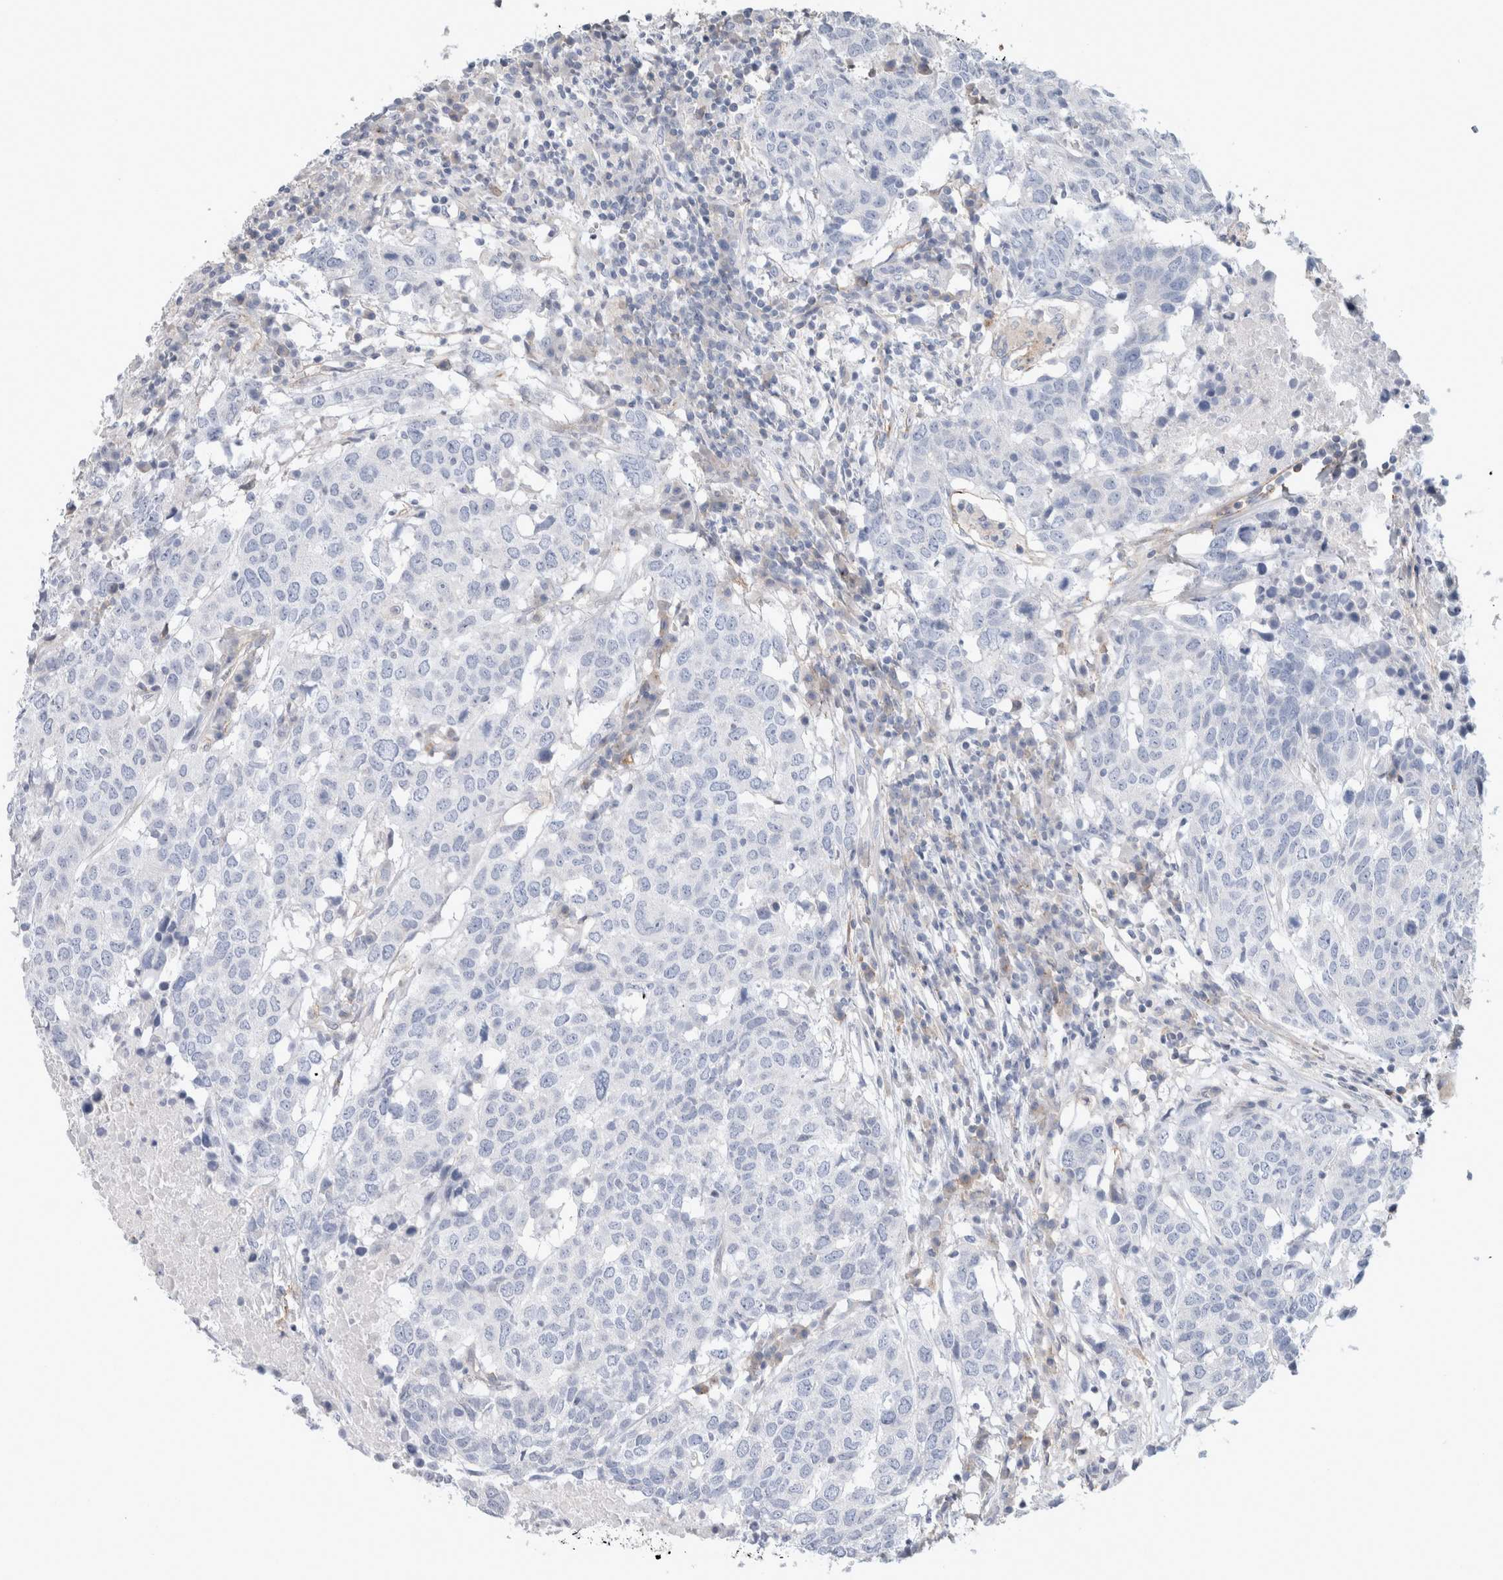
{"staining": {"intensity": "negative", "quantity": "none", "location": "none"}, "tissue": "head and neck cancer", "cell_type": "Tumor cells", "image_type": "cancer", "snomed": [{"axis": "morphology", "description": "Squamous cell carcinoma, NOS"}, {"axis": "topography", "description": "Head-Neck"}], "caption": "Histopathology image shows no protein expression in tumor cells of head and neck cancer tissue. (Stains: DAB (3,3'-diaminobenzidine) IHC with hematoxylin counter stain, Microscopy: brightfield microscopy at high magnification).", "gene": "CD55", "patient": {"sex": "male", "age": 66}}